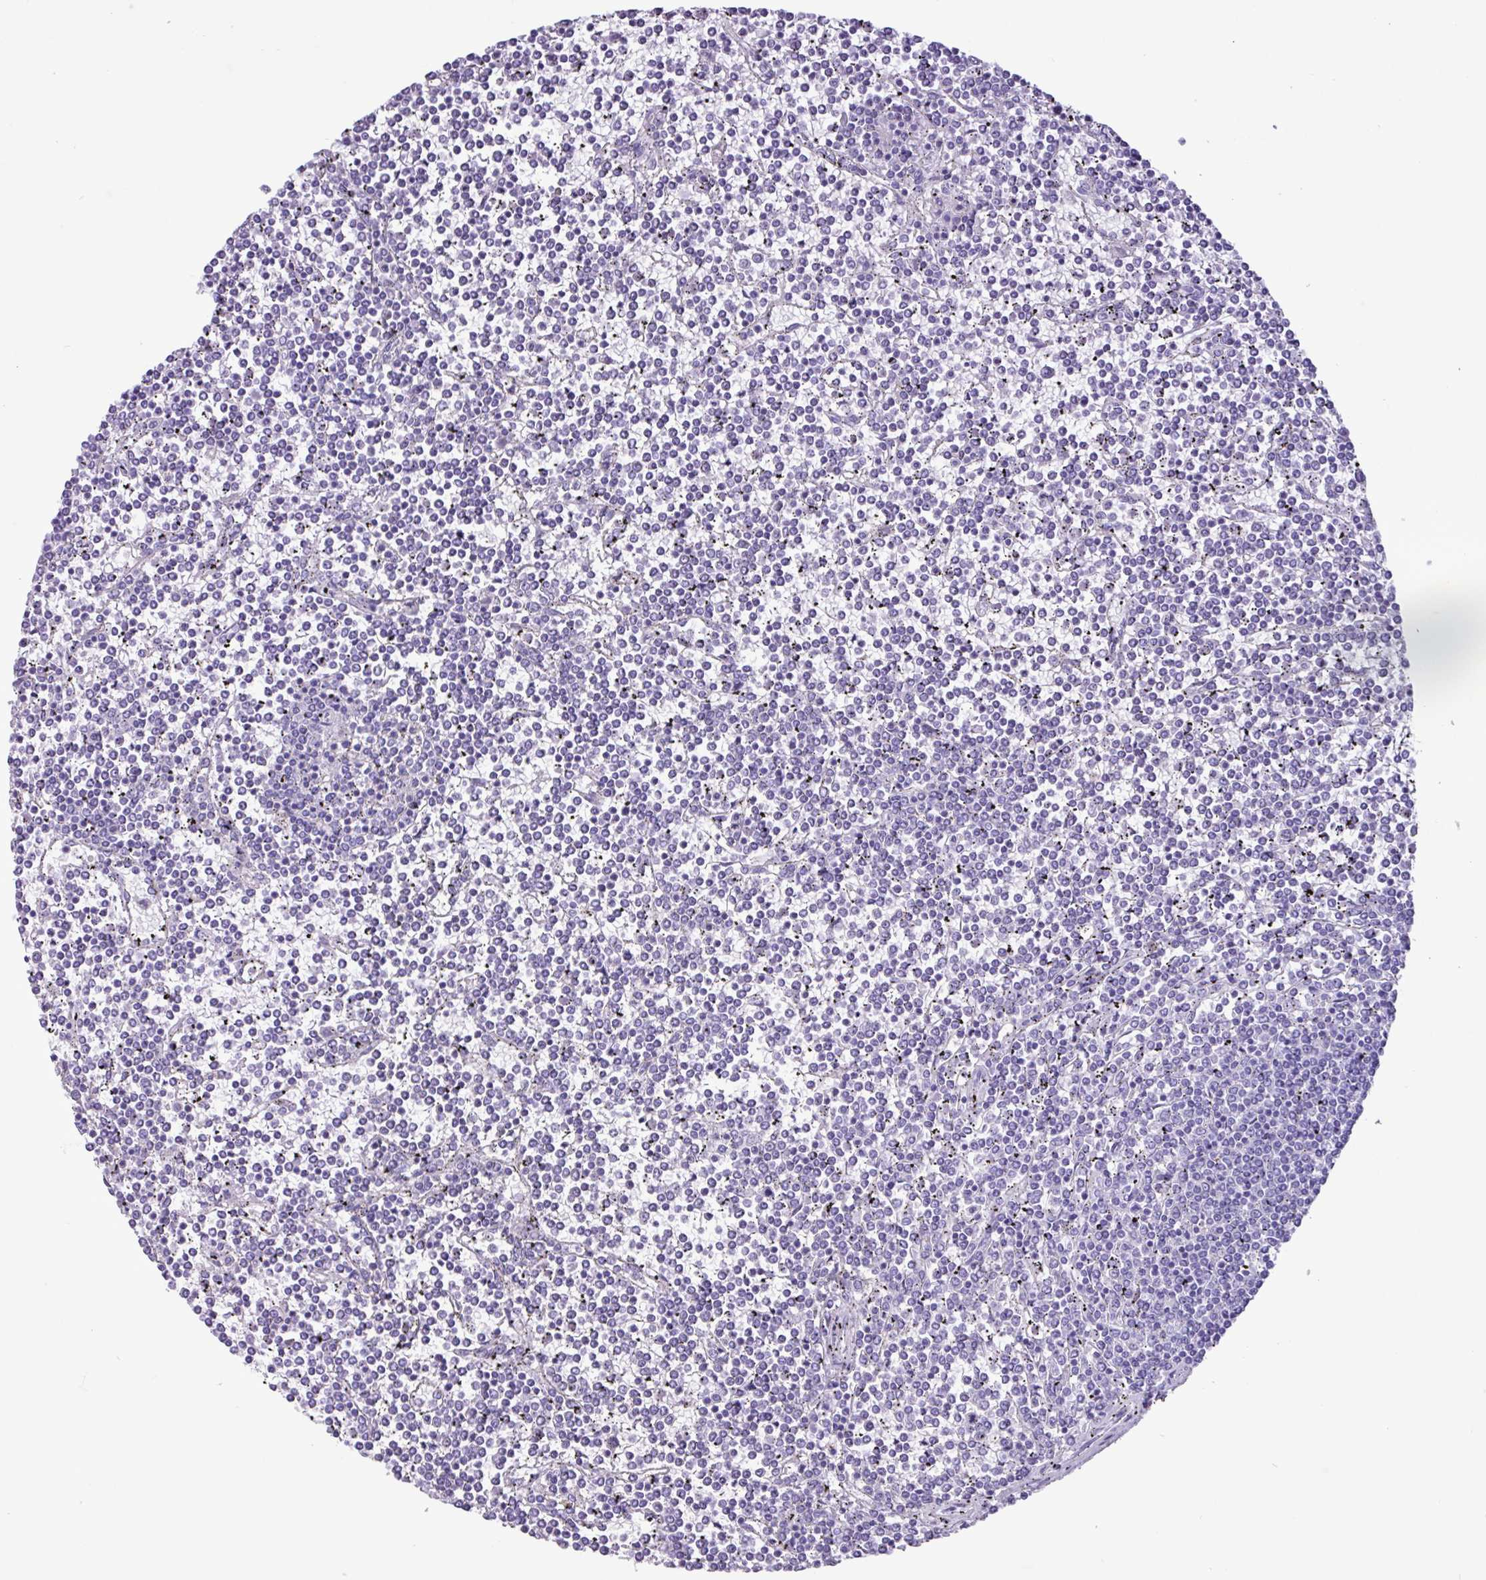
{"staining": {"intensity": "negative", "quantity": "none", "location": "none"}, "tissue": "lymphoma", "cell_type": "Tumor cells", "image_type": "cancer", "snomed": [{"axis": "morphology", "description": "Malignant lymphoma, non-Hodgkin's type, Low grade"}, {"axis": "topography", "description": "Spleen"}], "caption": "Immunohistochemistry (IHC) photomicrograph of neoplastic tissue: human lymphoma stained with DAB (3,3'-diaminobenzidine) exhibits no significant protein expression in tumor cells.", "gene": "CKMT2", "patient": {"sex": "female", "age": 19}}